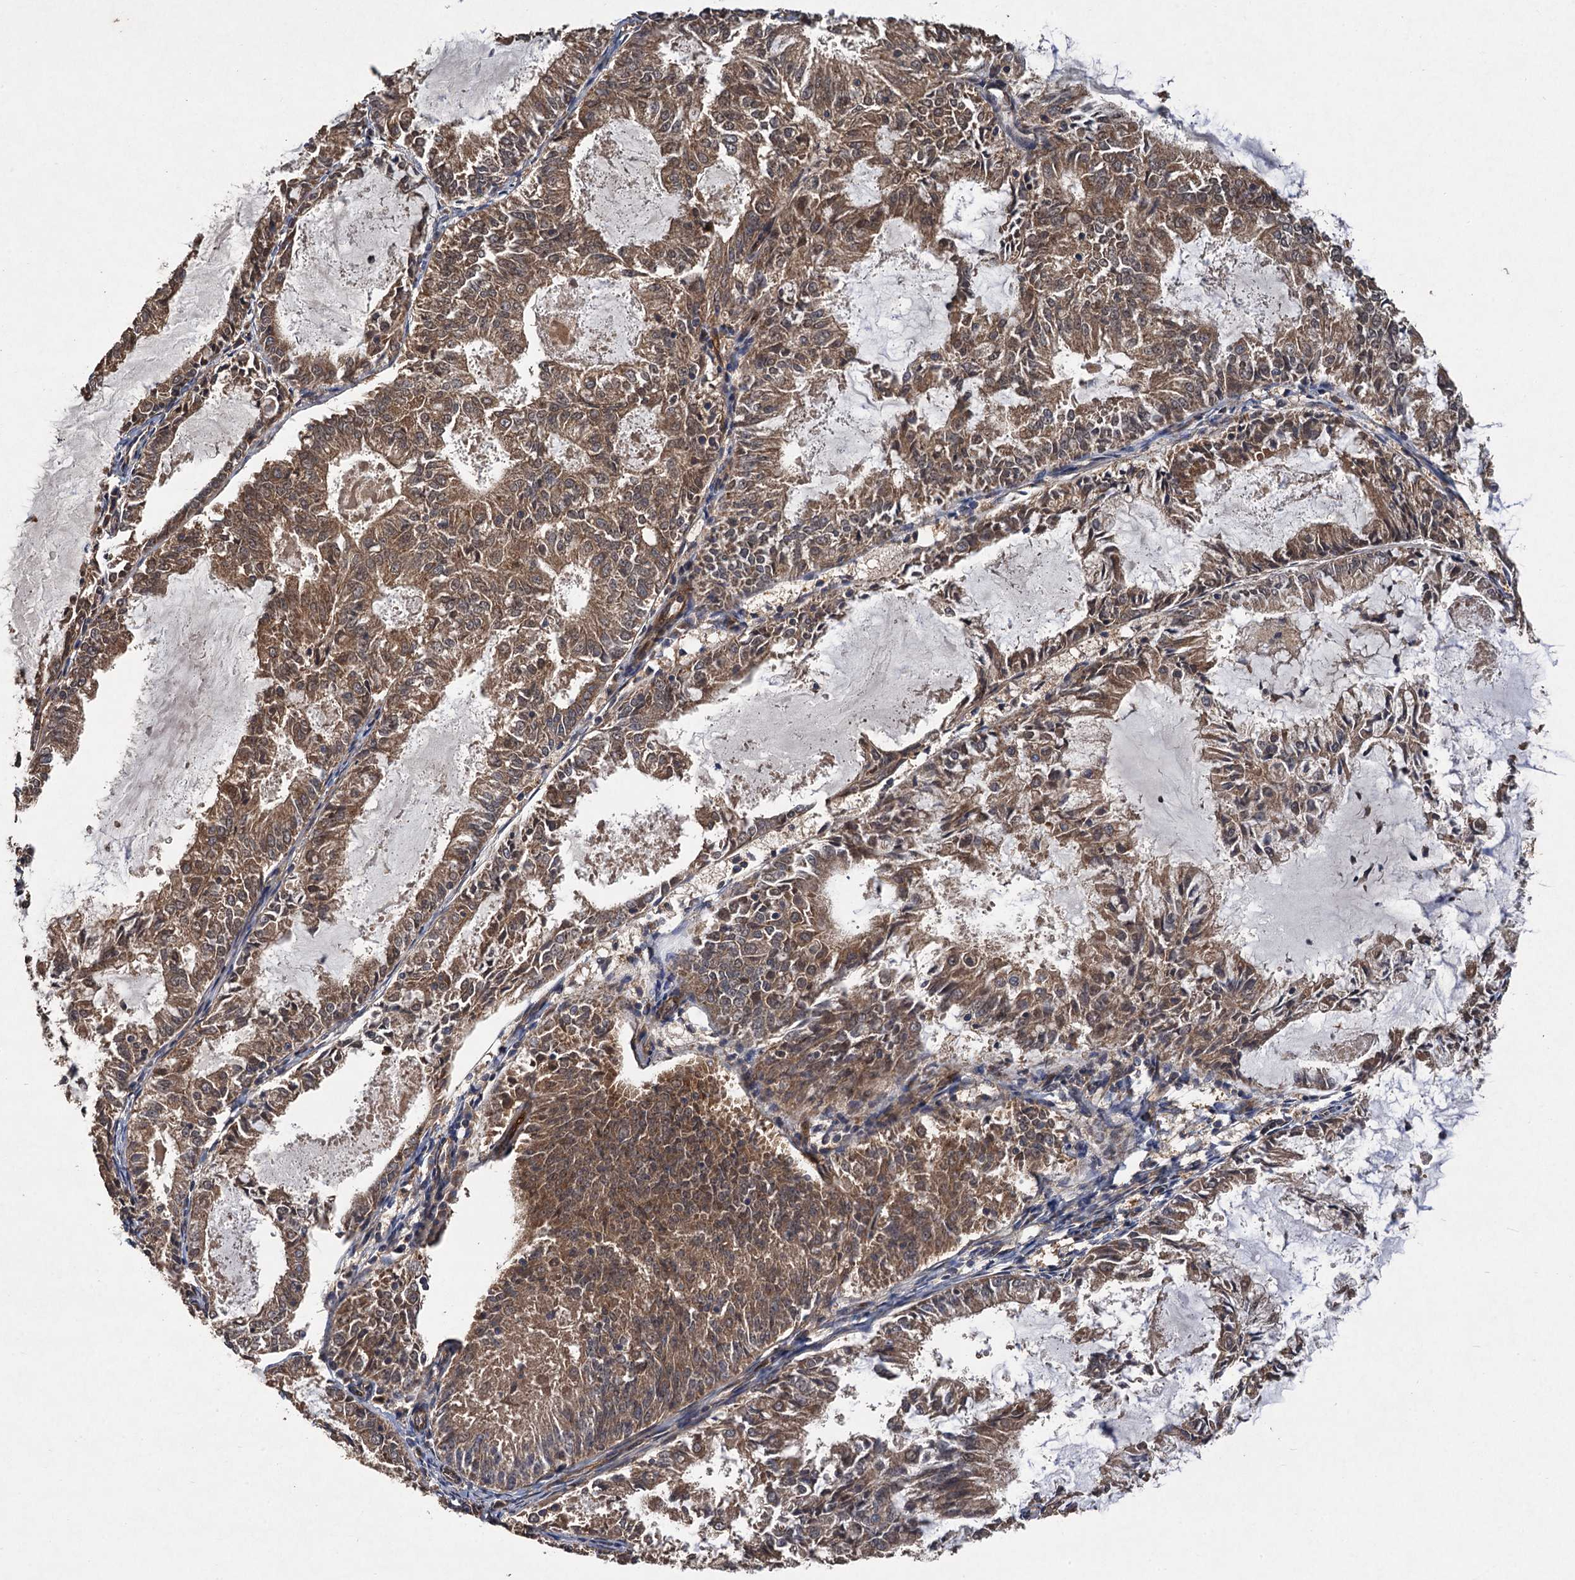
{"staining": {"intensity": "moderate", "quantity": ">75%", "location": "cytoplasmic/membranous"}, "tissue": "endometrial cancer", "cell_type": "Tumor cells", "image_type": "cancer", "snomed": [{"axis": "morphology", "description": "Adenocarcinoma, NOS"}, {"axis": "topography", "description": "Endometrium"}], "caption": "Endometrial adenocarcinoma stained with a protein marker shows moderate staining in tumor cells.", "gene": "TMEM39B", "patient": {"sex": "female", "age": 57}}